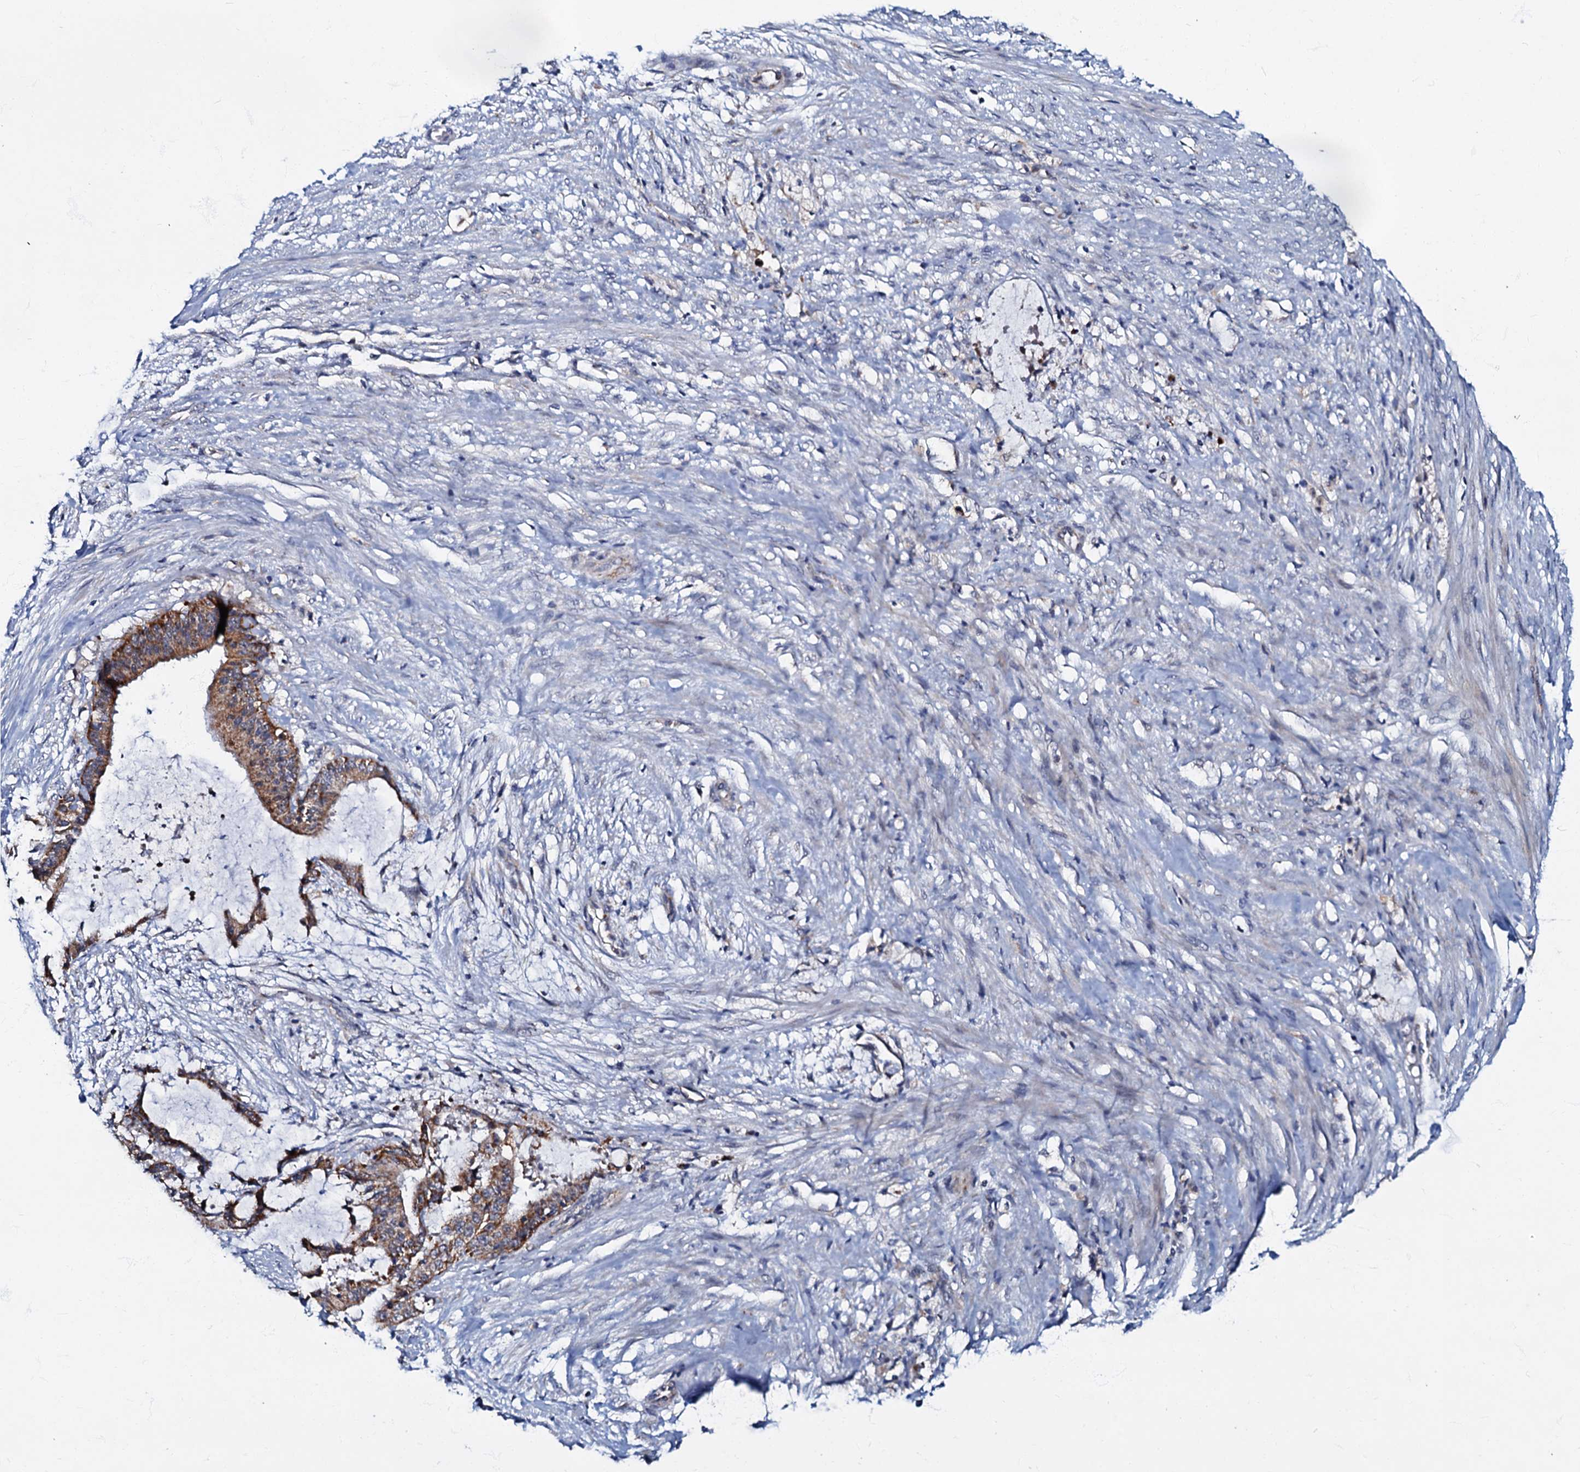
{"staining": {"intensity": "strong", "quantity": ">75%", "location": "cytoplasmic/membranous"}, "tissue": "liver cancer", "cell_type": "Tumor cells", "image_type": "cancer", "snomed": [{"axis": "morphology", "description": "Normal tissue, NOS"}, {"axis": "morphology", "description": "Cholangiocarcinoma"}, {"axis": "topography", "description": "Liver"}, {"axis": "topography", "description": "Peripheral nerve tissue"}], "caption": "High-magnification brightfield microscopy of liver cancer (cholangiocarcinoma) stained with DAB (brown) and counterstained with hematoxylin (blue). tumor cells exhibit strong cytoplasmic/membranous expression is identified in about>75% of cells. Using DAB (brown) and hematoxylin (blue) stains, captured at high magnification using brightfield microscopy.", "gene": "MRPL51", "patient": {"sex": "female", "age": 73}}